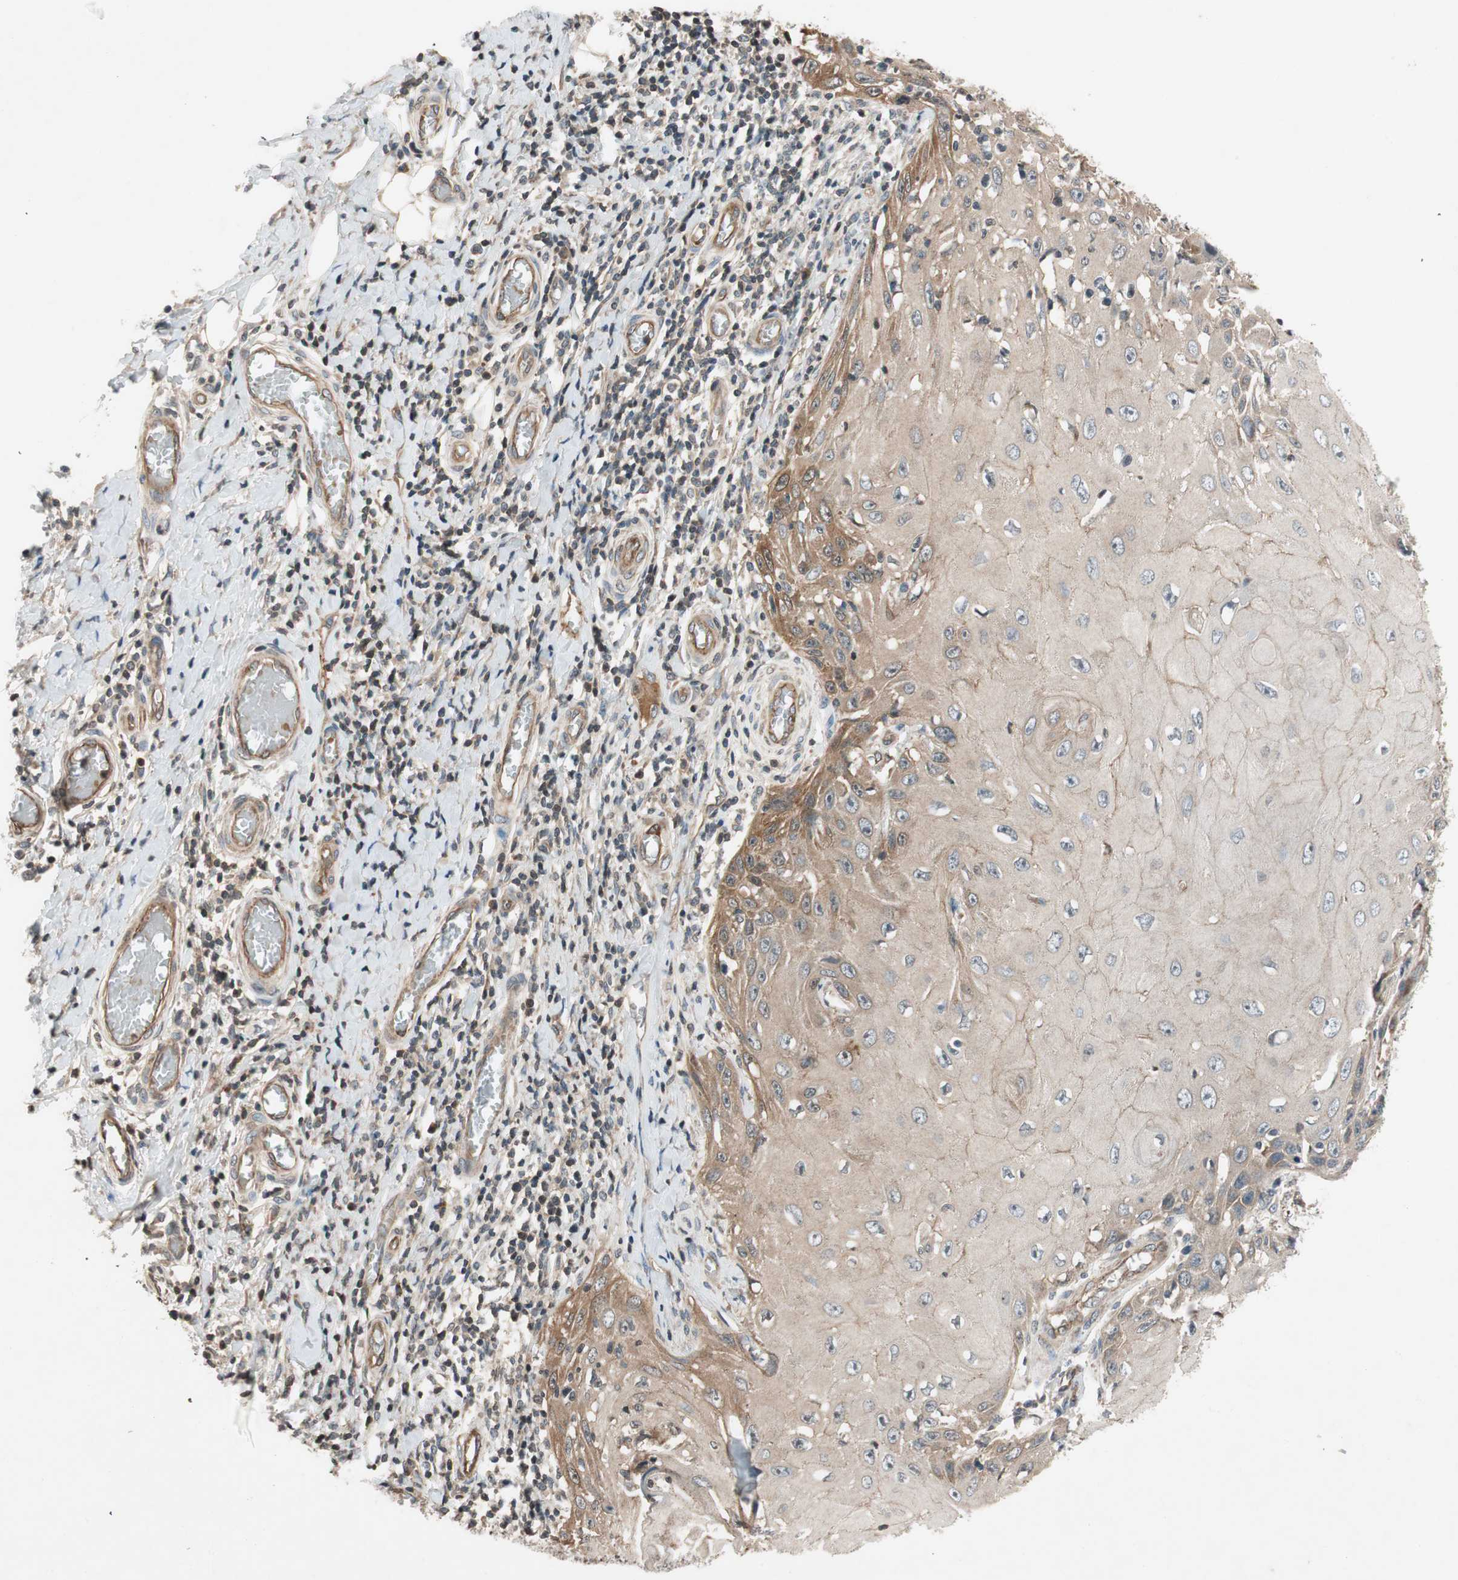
{"staining": {"intensity": "weak", "quantity": ">75%", "location": "cytoplasmic/membranous"}, "tissue": "skin cancer", "cell_type": "Tumor cells", "image_type": "cancer", "snomed": [{"axis": "morphology", "description": "Squamous cell carcinoma, NOS"}, {"axis": "topography", "description": "Skin"}], "caption": "Protein expression analysis of human squamous cell carcinoma (skin) reveals weak cytoplasmic/membranous positivity in approximately >75% of tumor cells.", "gene": "GCLM", "patient": {"sex": "female", "age": 73}}